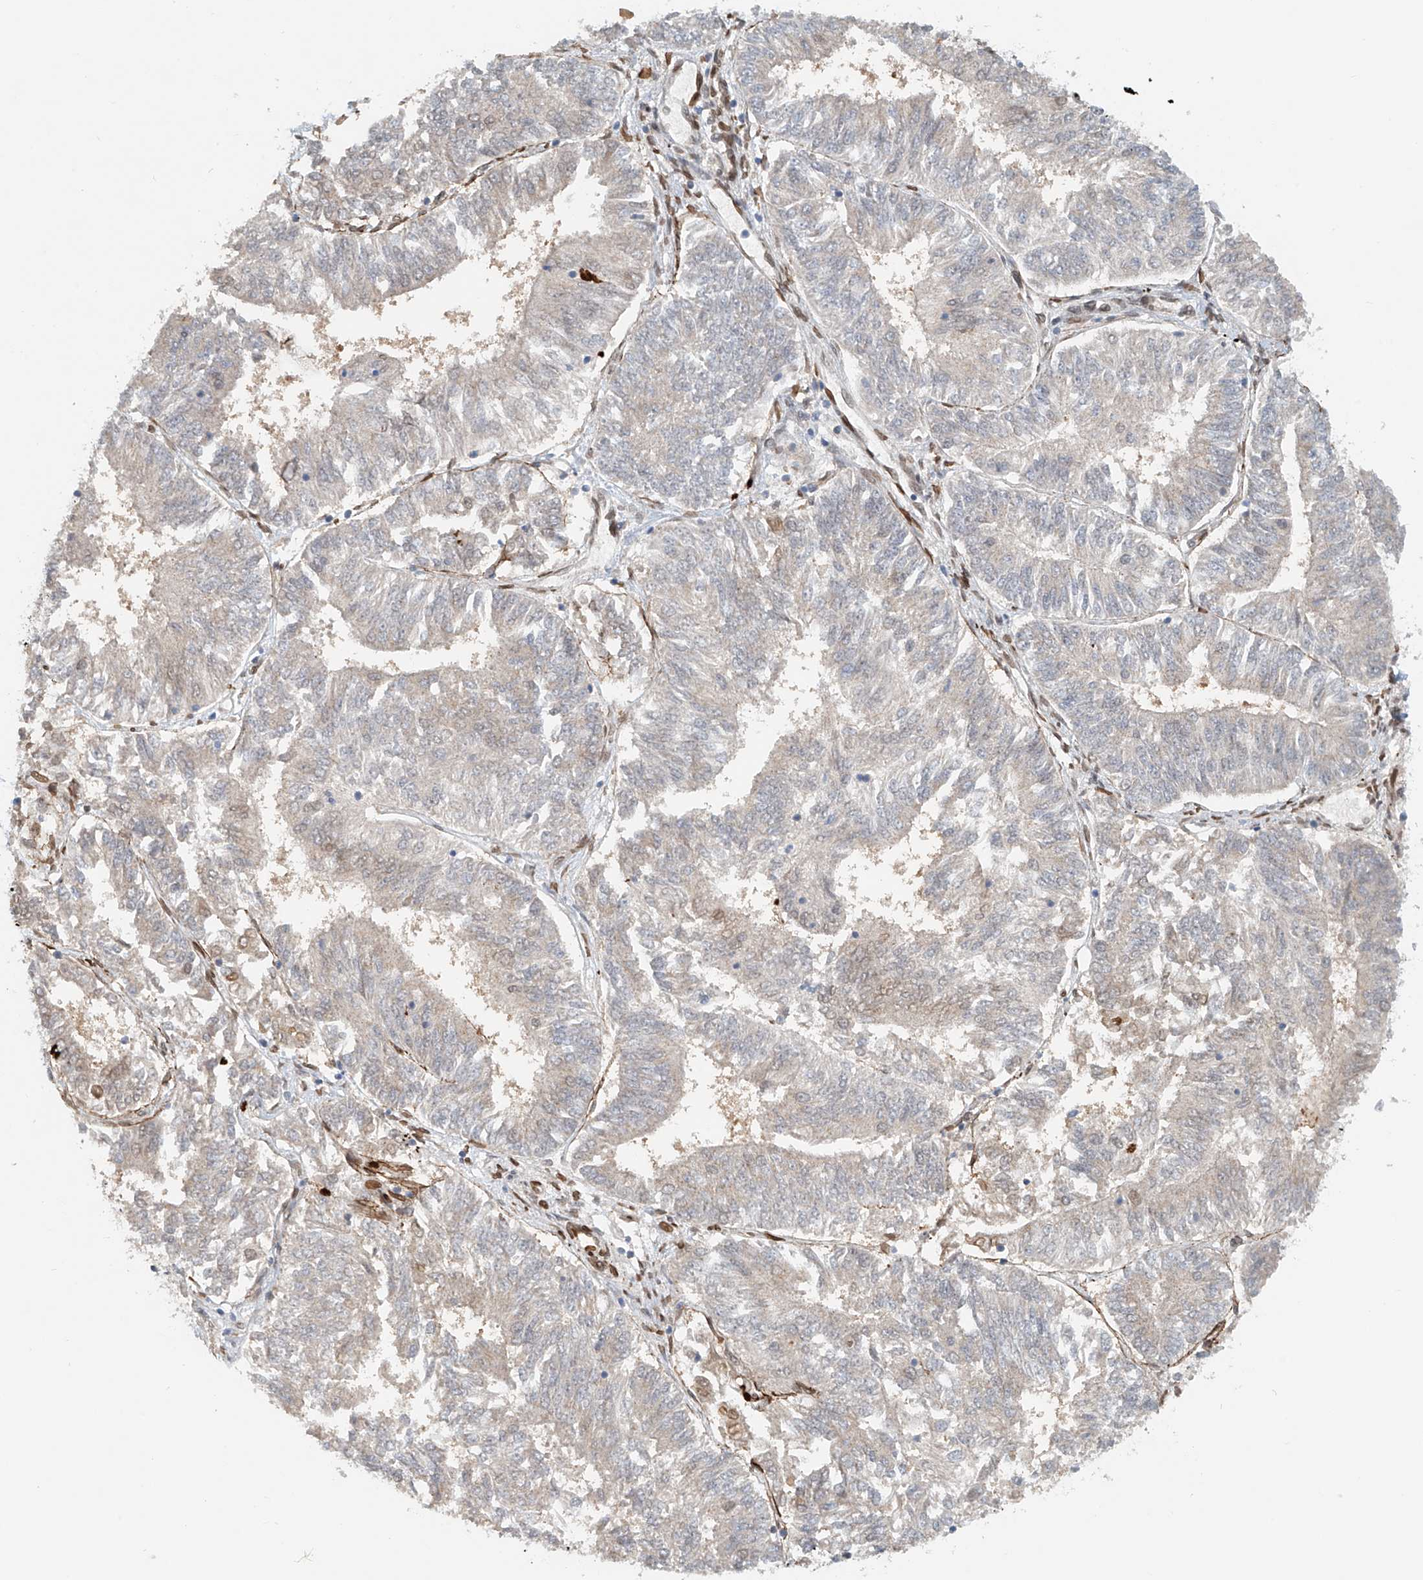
{"staining": {"intensity": "negative", "quantity": "none", "location": "none"}, "tissue": "endometrial cancer", "cell_type": "Tumor cells", "image_type": "cancer", "snomed": [{"axis": "morphology", "description": "Adenocarcinoma, NOS"}, {"axis": "topography", "description": "Endometrium"}], "caption": "An immunohistochemistry histopathology image of endometrial adenocarcinoma is shown. There is no staining in tumor cells of endometrial adenocarcinoma. (Brightfield microscopy of DAB immunohistochemistry (IHC) at high magnification).", "gene": "STARD9", "patient": {"sex": "female", "age": 58}}